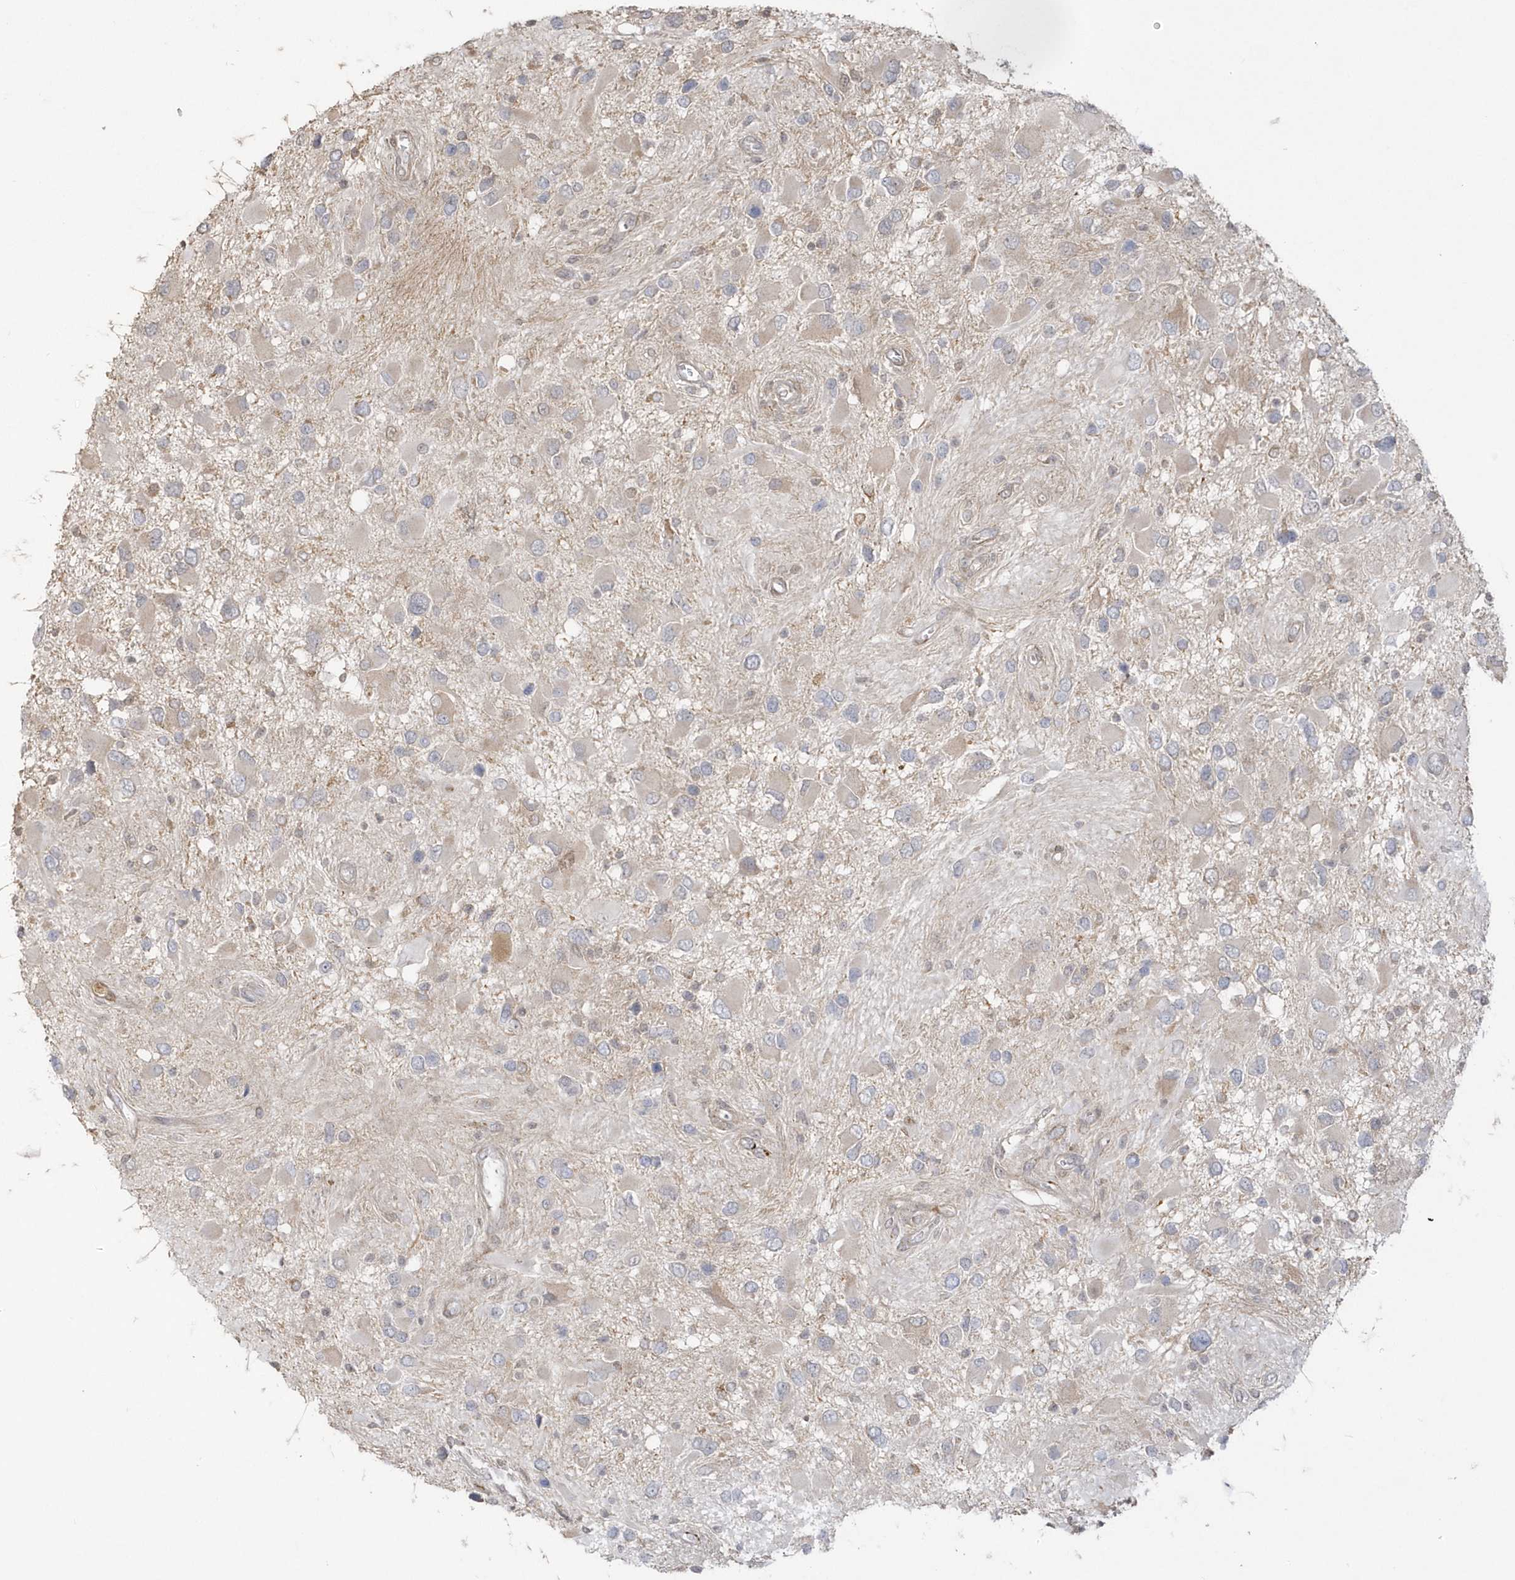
{"staining": {"intensity": "weak", "quantity": "<25%", "location": "cytoplasmic/membranous"}, "tissue": "glioma", "cell_type": "Tumor cells", "image_type": "cancer", "snomed": [{"axis": "morphology", "description": "Glioma, malignant, High grade"}, {"axis": "topography", "description": "Brain"}], "caption": "Immunohistochemical staining of human glioma shows no significant staining in tumor cells. (DAB (3,3'-diaminobenzidine) immunohistochemistry visualized using brightfield microscopy, high magnification).", "gene": "NAF1", "patient": {"sex": "male", "age": 53}}